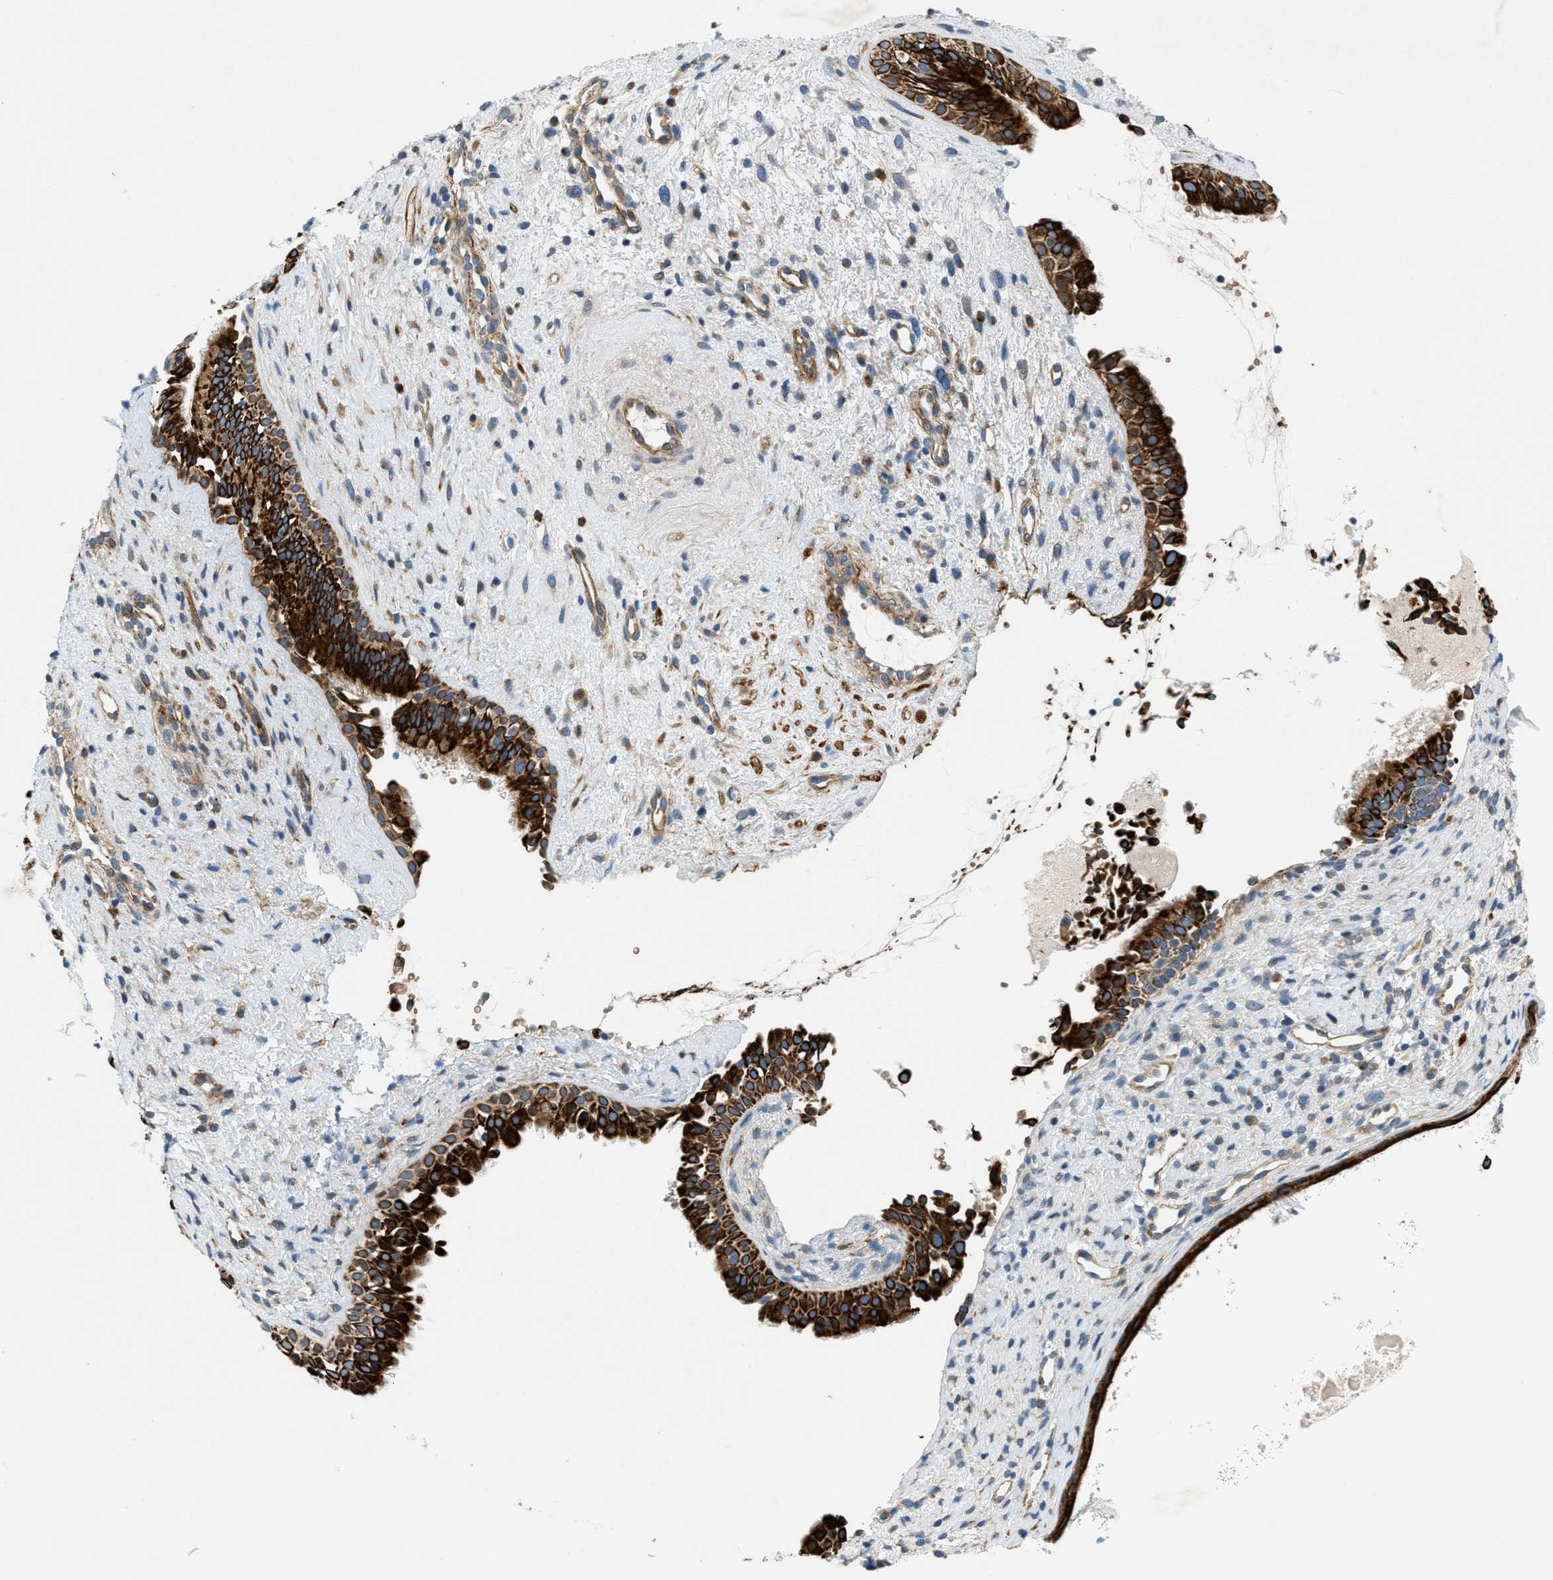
{"staining": {"intensity": "strong", "quantity": ">75%", "location": "cytoplasmic/membranous"}, "tissue": "nasopharynx", "cell_type": "Respiratory epithelial cells", "image_type": "normal", "snomed": [{"axis": "morphology", "description": "Normal tissue, NOS"}, {"axis": "topography", "description": "Nasopharynx"}], "caption": "Human nasopharynx stained for a protein (brown) exhibits strong cytoplasmic/membranous positive staining in approximately >75% of respiratory epithelial cells.", "gene": "DHODH", "patient": {"sex": "male", "age": 22}}